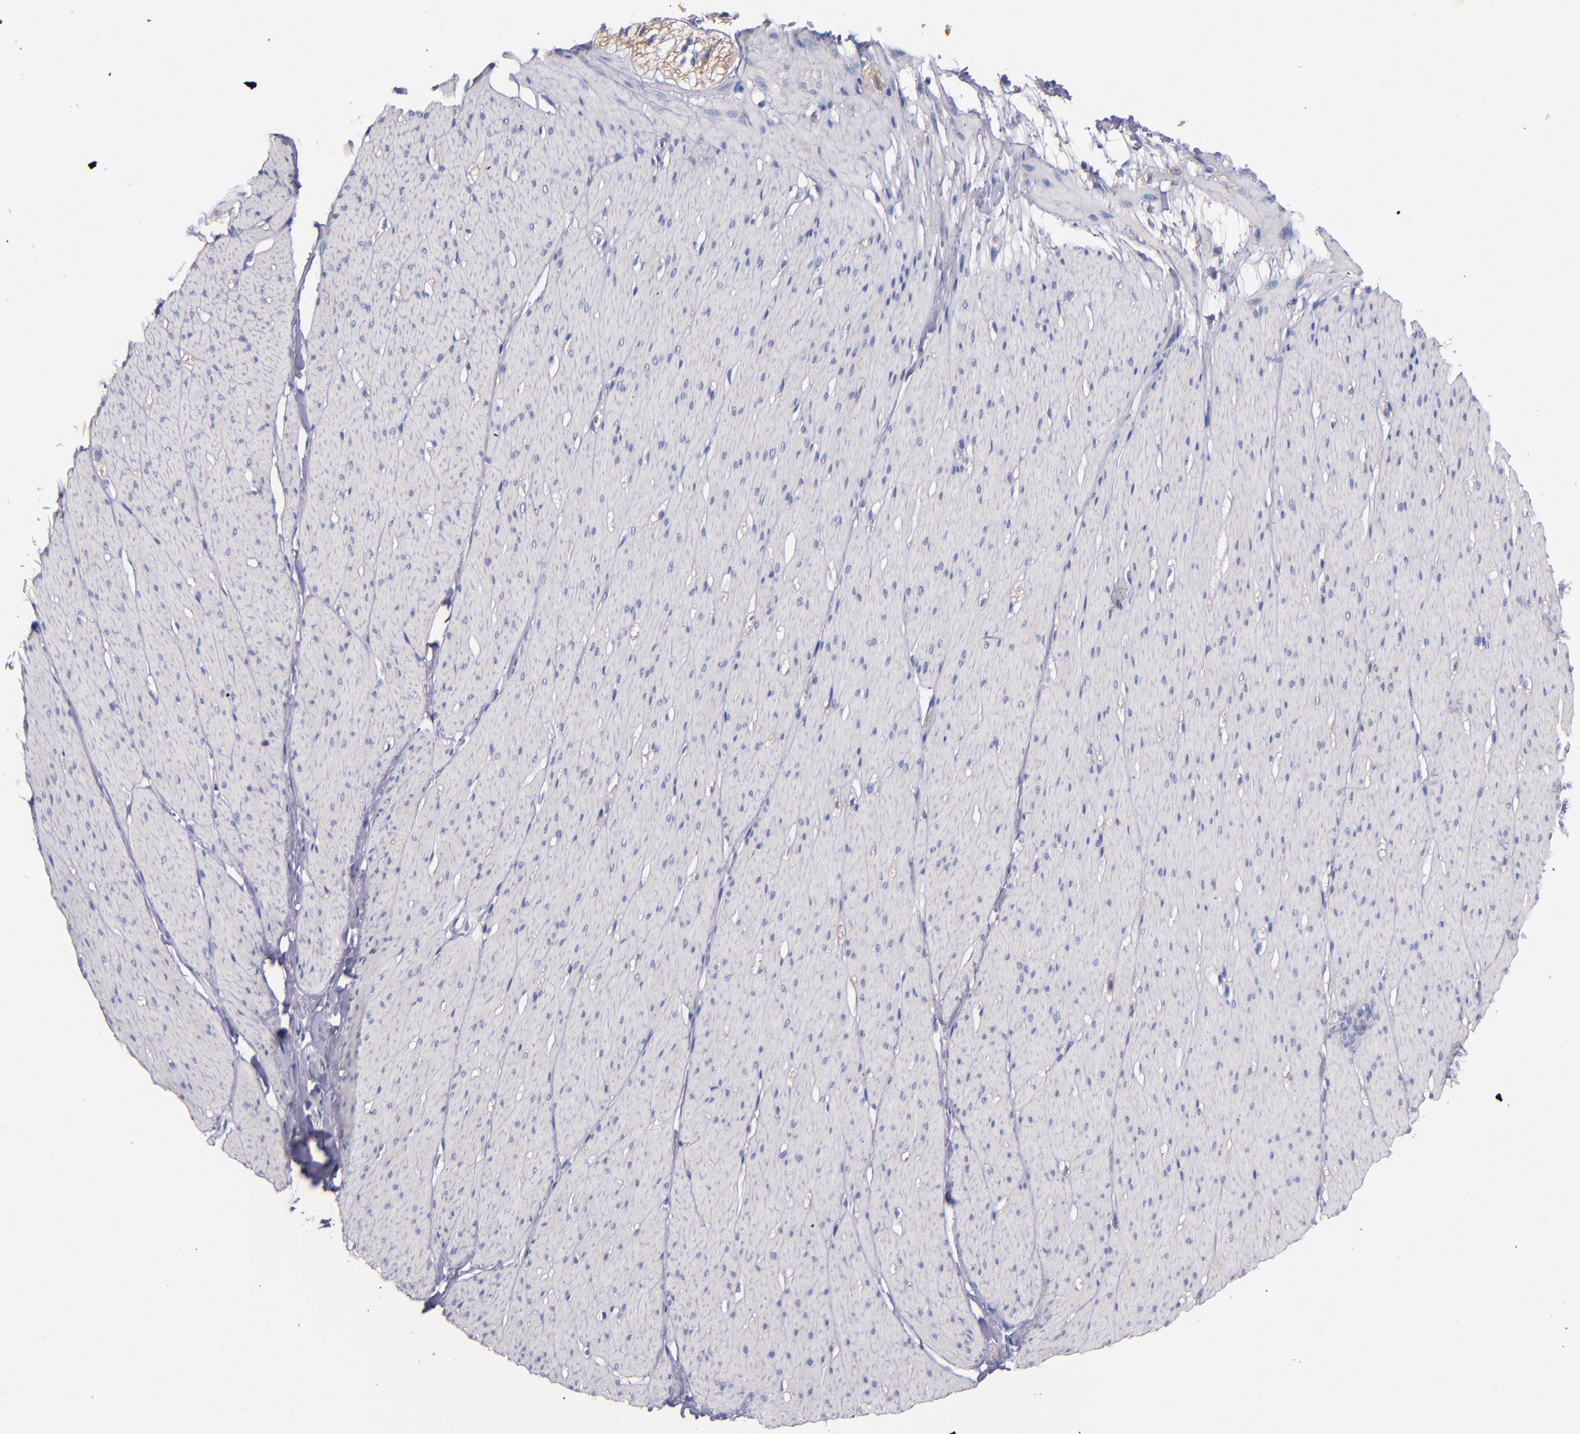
{"staining": {"intensity": "negative", "quantity": "none", "location": "none"}, "tissue": "smooth muscle", "cell_type": "Smooth muscle cells", "image_type": "normal", "snomed": [{"axis": "morphology", "description": "Normal tissue, NOS"}, {"axis": "topography", "description": "Smooth muscle"}, {"axis": "topography", "description": "Colon"}], "caption": "Micrograph shows no significant protein expression in smooth muscle cells of unremarkable smooth muscle.", "gene": "CNTNAP2", "patient": {"sex": "male", "age": 67}}